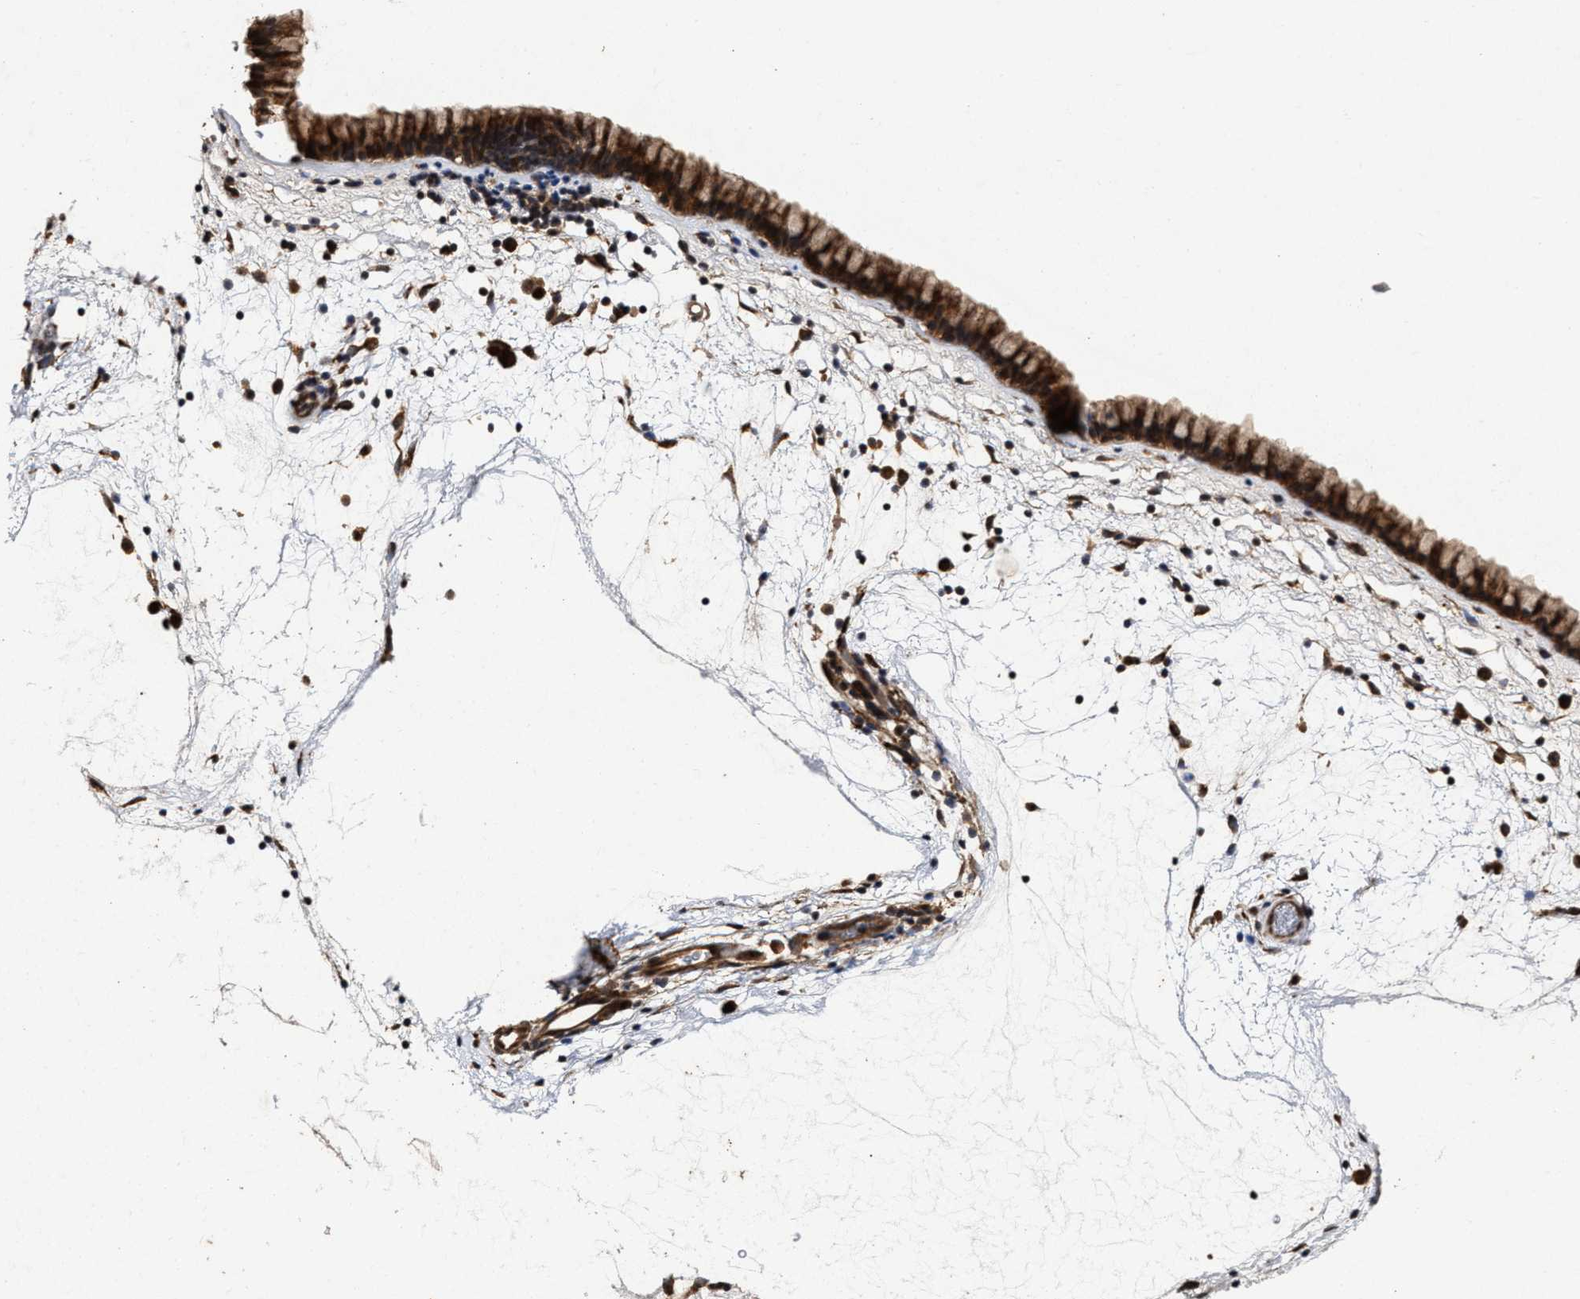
{"staining": {"intensity": "strong", "quantity": ">75%", "location": "cytoplasmic/membranous"}, "tissue": "nasopharynx", "cell_type": "Respiratory epithelial cells", "image_type": "normal", "snomed": [{"axis": "morphology", "description": "Normal tissue, NOS"}, {"axis": "morphology", "description": "Inflammation, NOS"}, {"axis": "topography", "description": "Nasopharynx"}], "caption": "This is an image of immunohistochemistry staining of normal nasopharynx, which shows strong expression in the cytoplasmic/membranous of respiratory epithelial cells.", "gene": "CFLAR", "patient": {"sex": "male", "age": 48}}